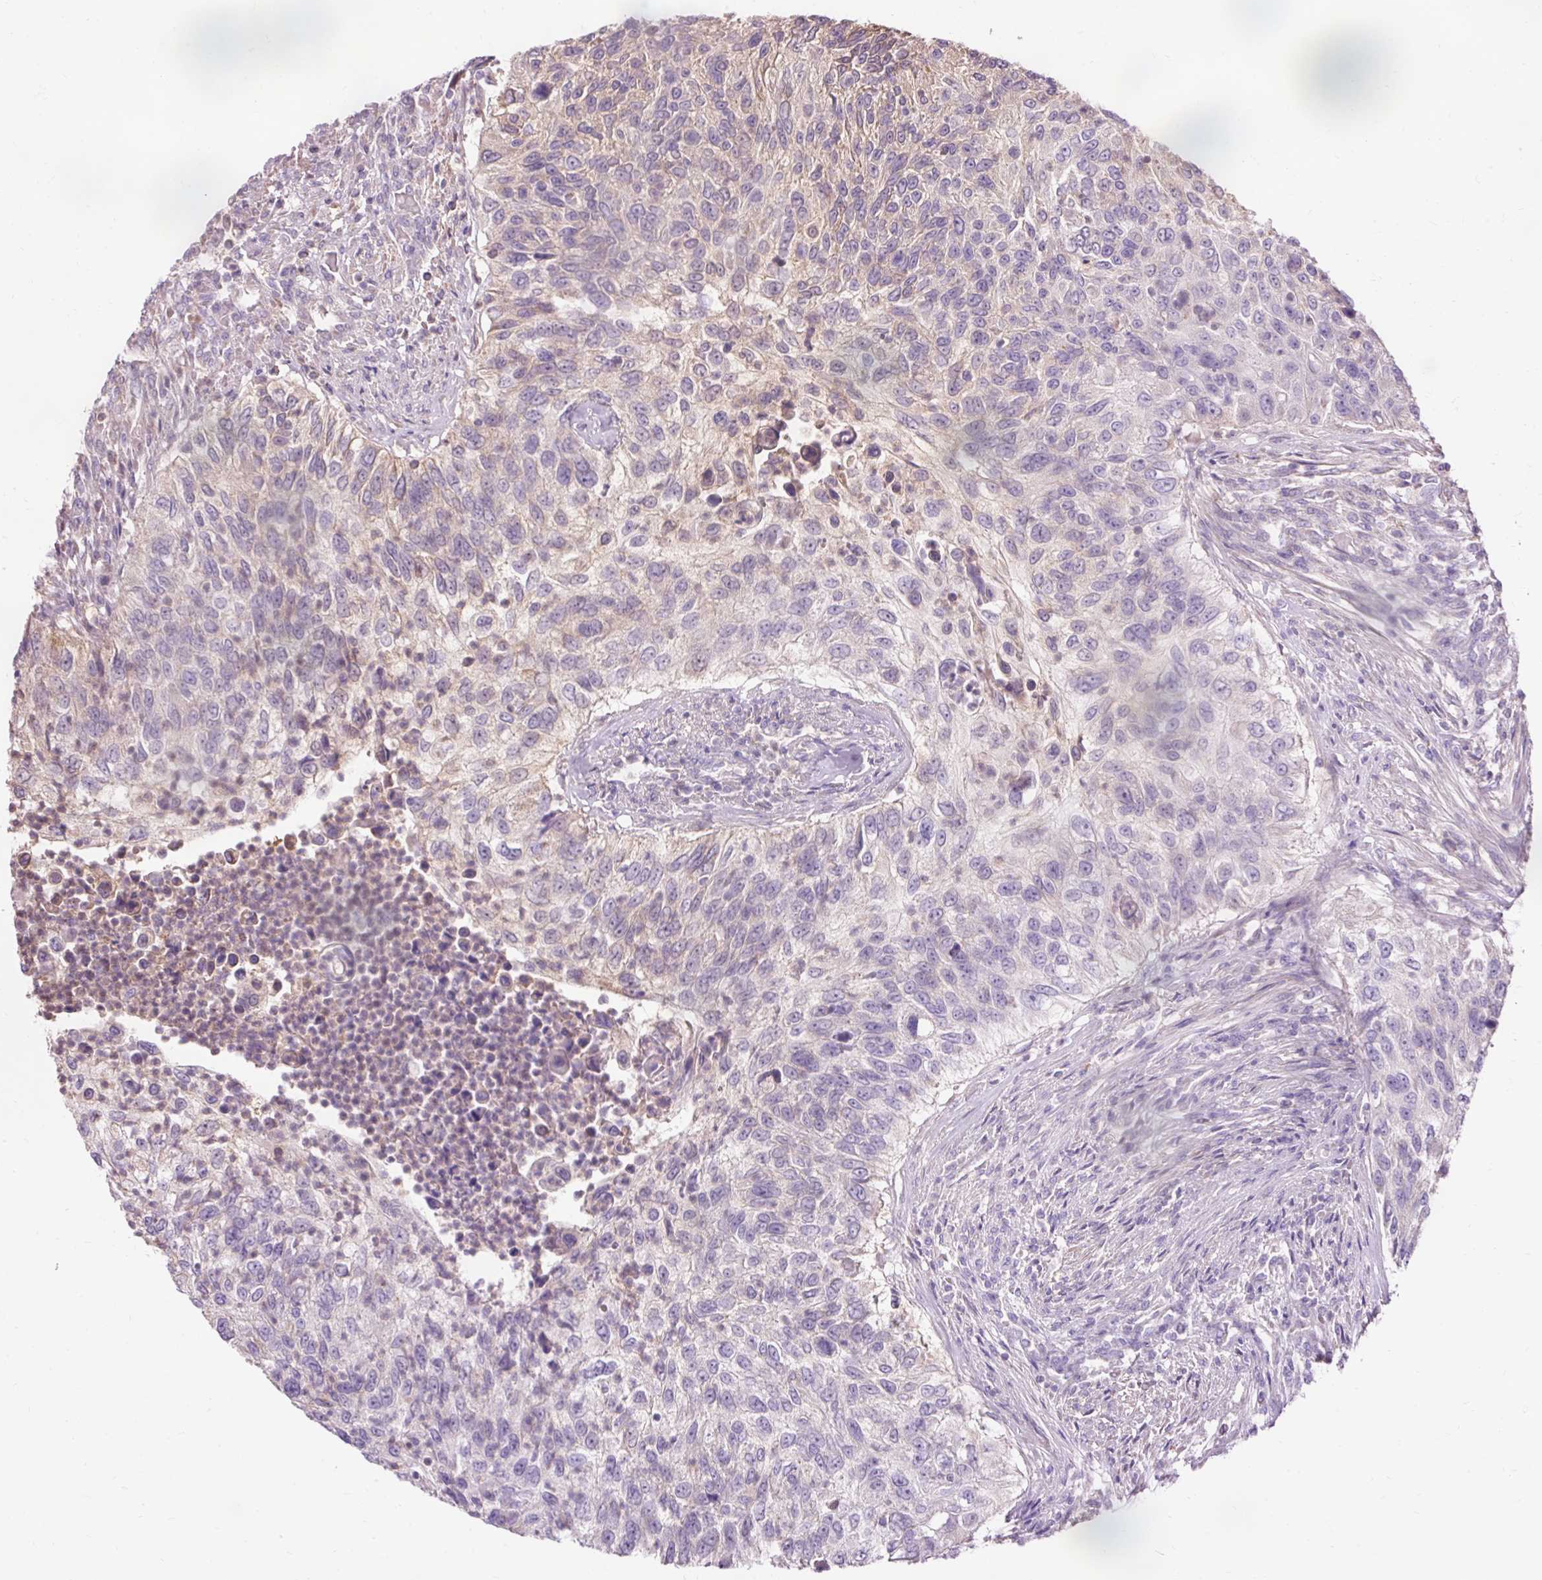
{"staining": {"intensity": "negative", "quantity": "none", "location": "none"}, "tissue": "urothelial cancer", "cell_type": "Tumor cells", "image_type": "cancer", "snomed": [{"axis": "morphology", "description": "Urothelial carcinoma, High grade"}, {"axis": "topography", "description": "Urinary bladder"}], "caption": "Tumor cells show no significant protein expression in urothelial cancer. (Brightfield microscopy of DAB IHC at high magnification).", "gene": "PRDX5", "patient": {"sex": "female", "age": 60}}